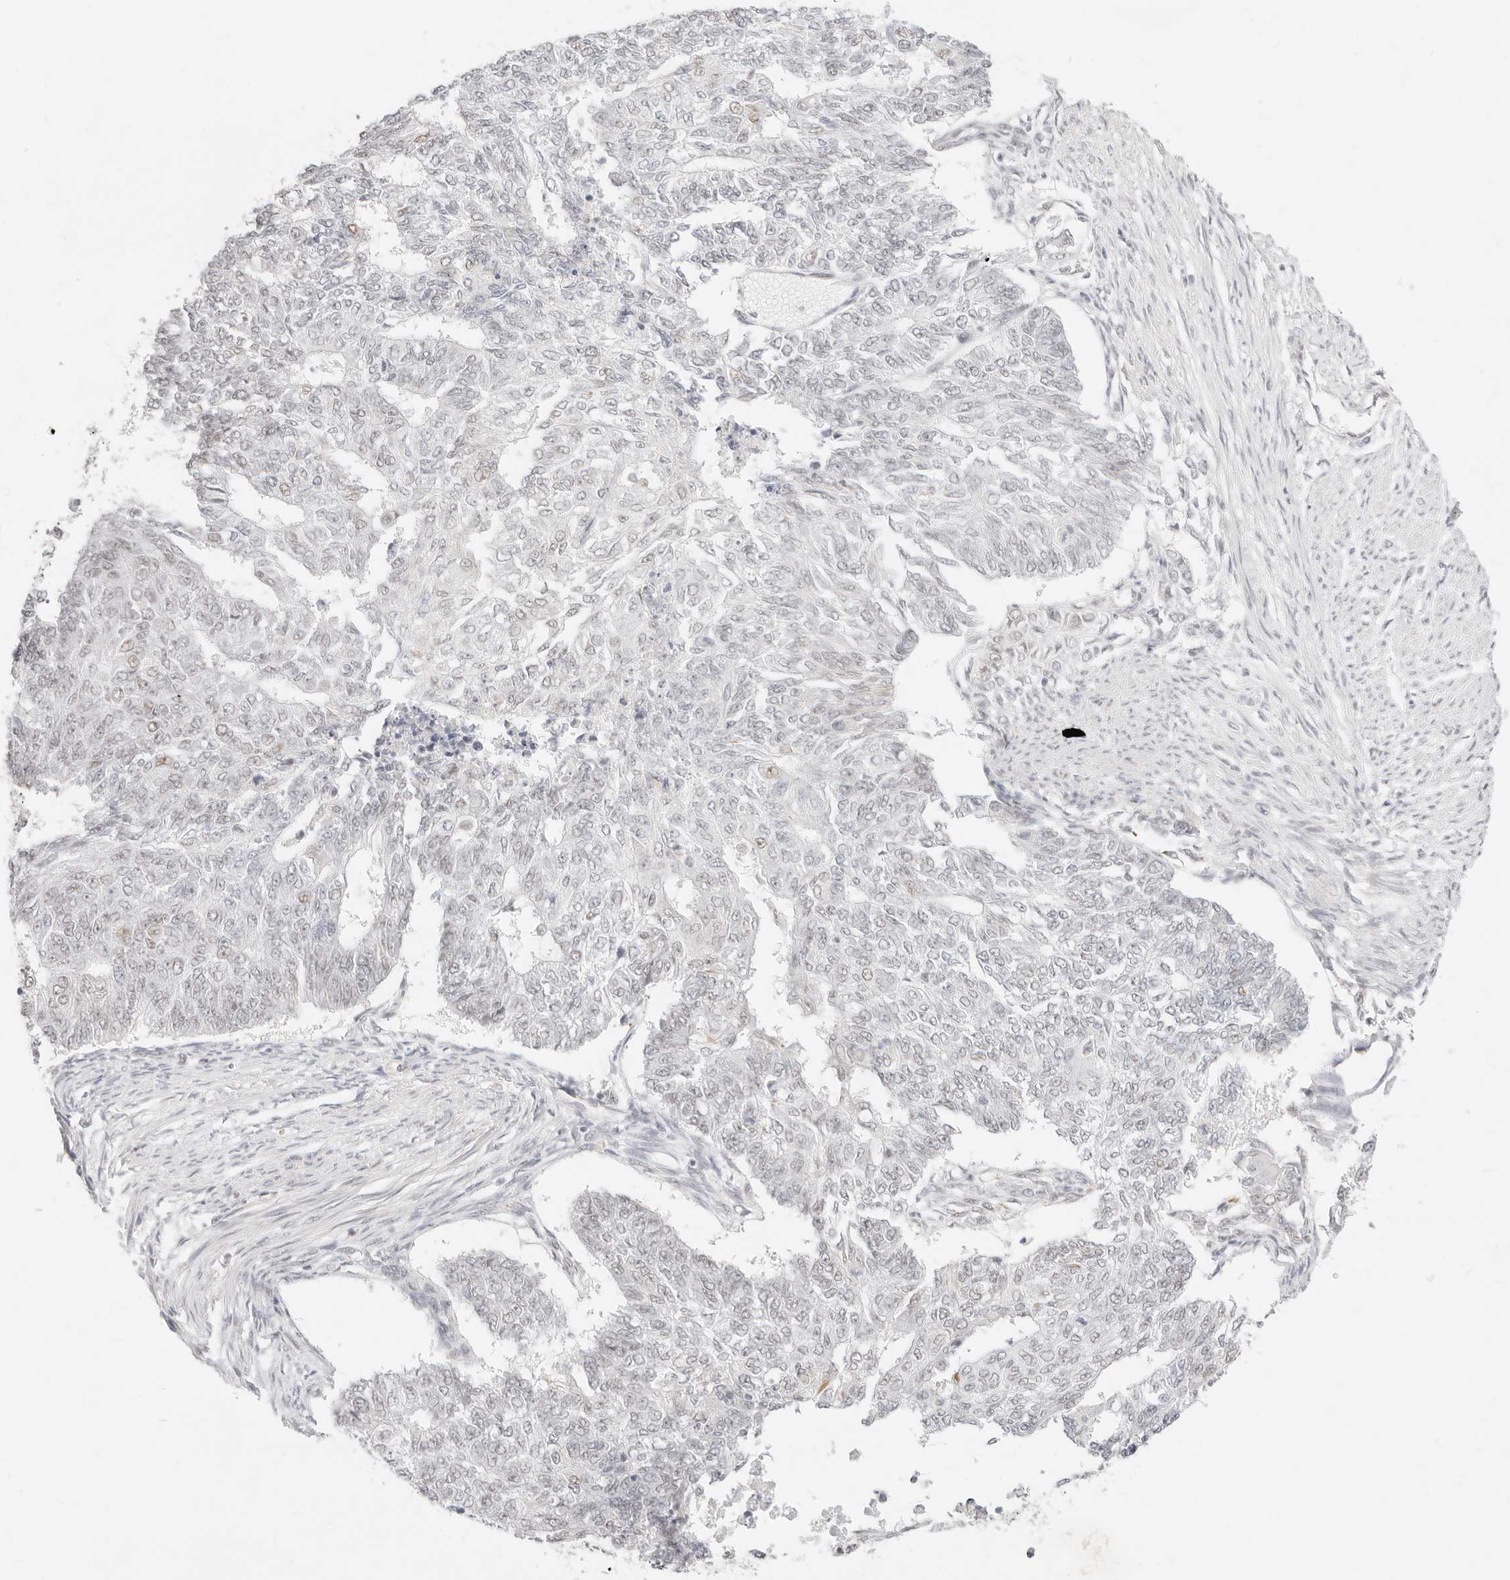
{"staining": {"intensity": "negative", "quantity": "none", "location": "none"}, "tissue": "endometrial cancer", "cell_type": "Tumor cells", "image_type": "cancer", "snomed": [{"axis": "morphology", "description": "Adenocarcinoma, NOS"}, {"axis": "topography", "description": "Endometrium"}], "caption": "This photomicrograph is of adenocarcinoma (endometrial) stained with immunohistochemistry to label a protein in brown with the nuclei are counter-stained blue. There is no positivity in tumor cells.", "gene": "ZC3H11A", "patient": {"sex": "female", "age": 32}}